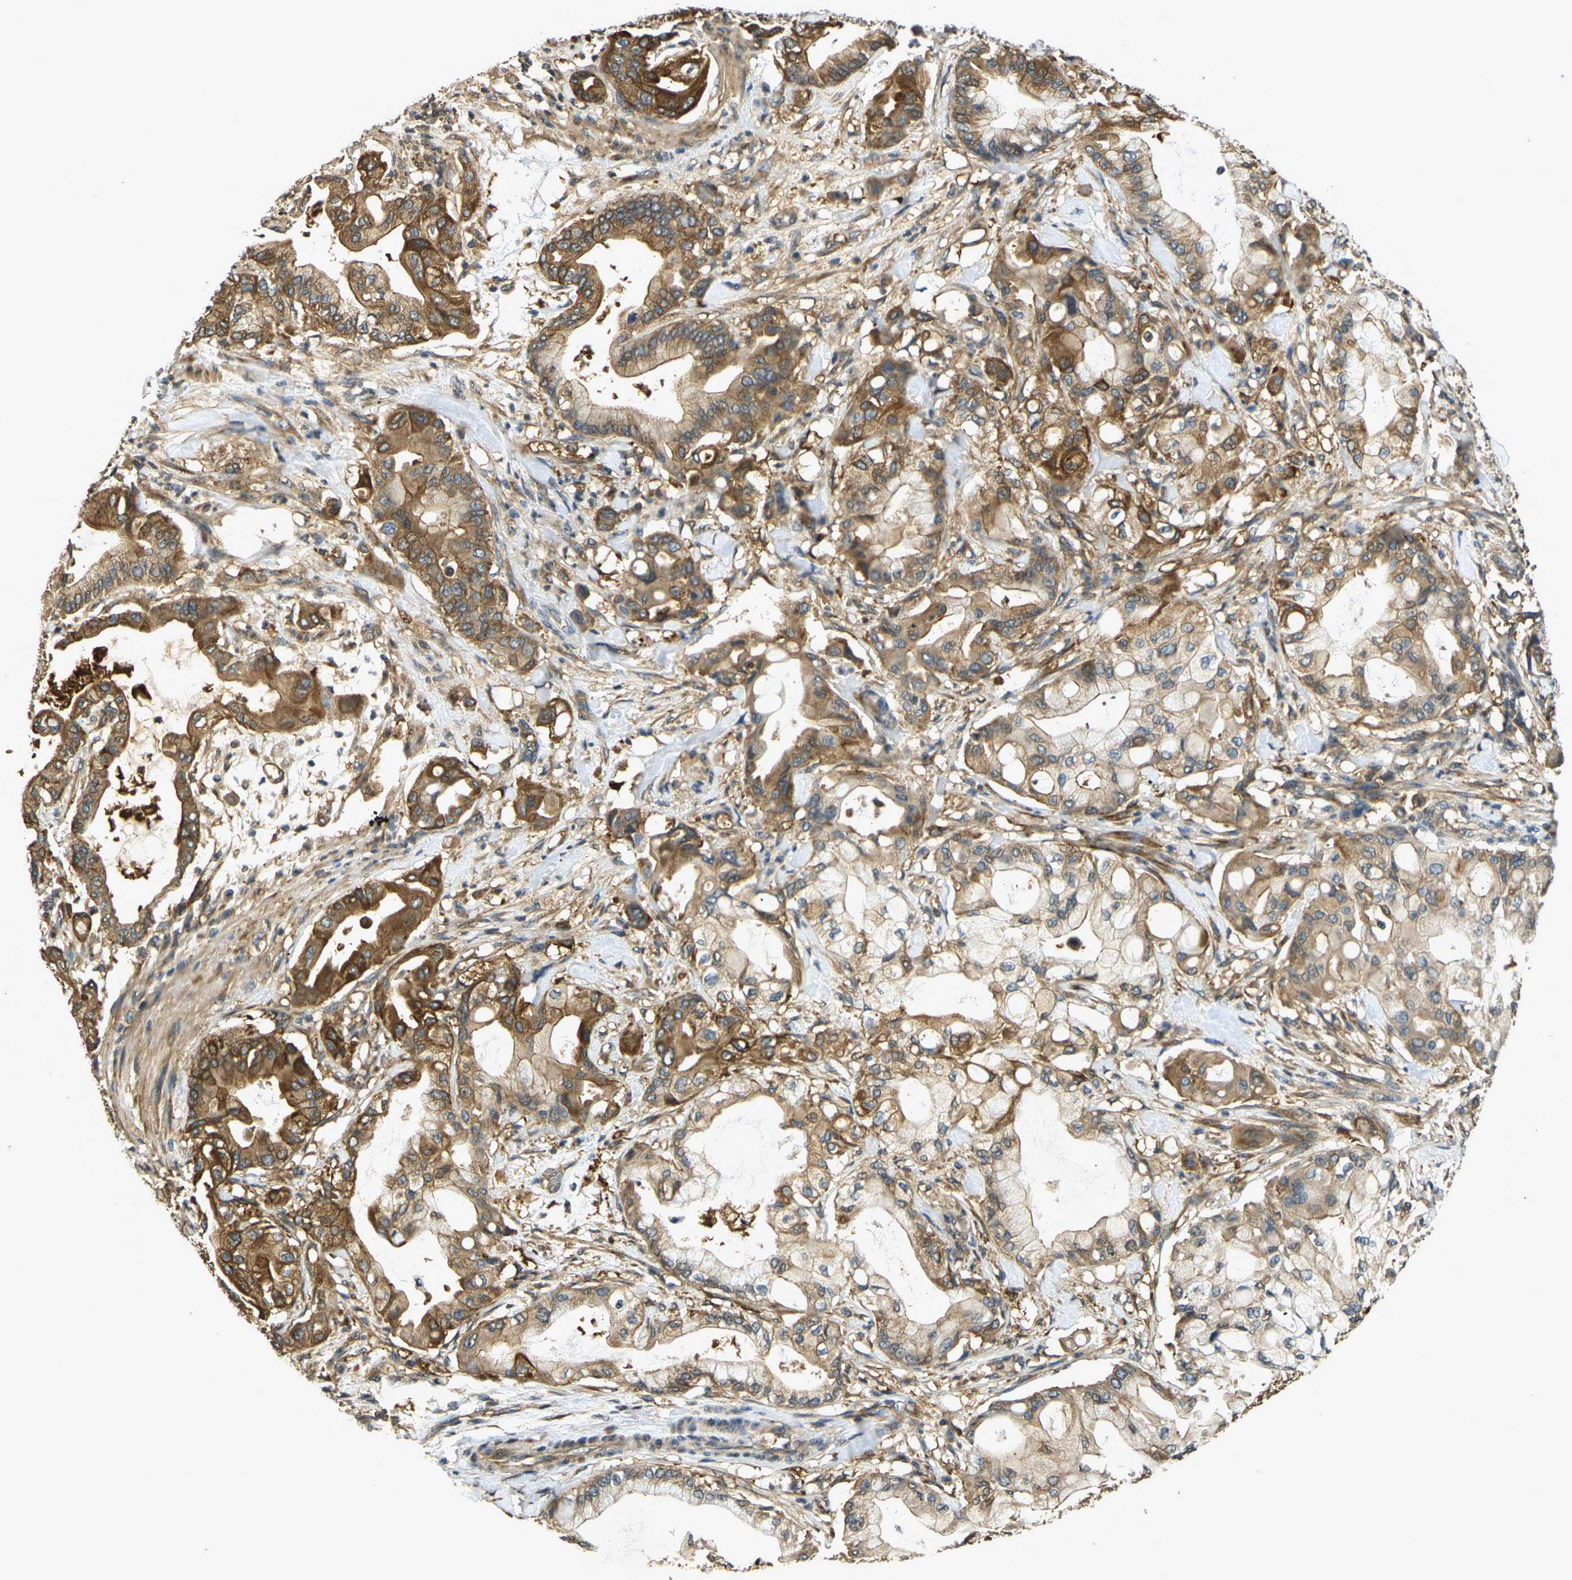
{"staining": {"intensity": "moderate", "quantity": ">75%", "location": "cytoplasmic/membranous"}, "tissue": "pancreatic cancer", "cell_type": "Tumor cells", "image_type": "cancer", "snomed": [{"axis": "morphology", "description": "Adenocarcinoma, NOS"}, {"axis": "morphology", "description": "Adenocarcinoma, metastatic, NOS"}, {"axis": "topography", "description": "Lymph node"}, {"axis": "topography", "description": "Pancreas"}, {"axis": "topography", "description": "Duodenum"}], "caption": "Immunohistochemical staining of human pancreatic cancer (metastatic adenocarcinoma) shows medium levels of moderate cytoplasmic/membranous protein positivity in approximately >75% of tumor cells. (DAB IHC with brightfield microscopy, high magnification).", "gene": "CAST", "patient": {"sex": "female", "age": 64}}